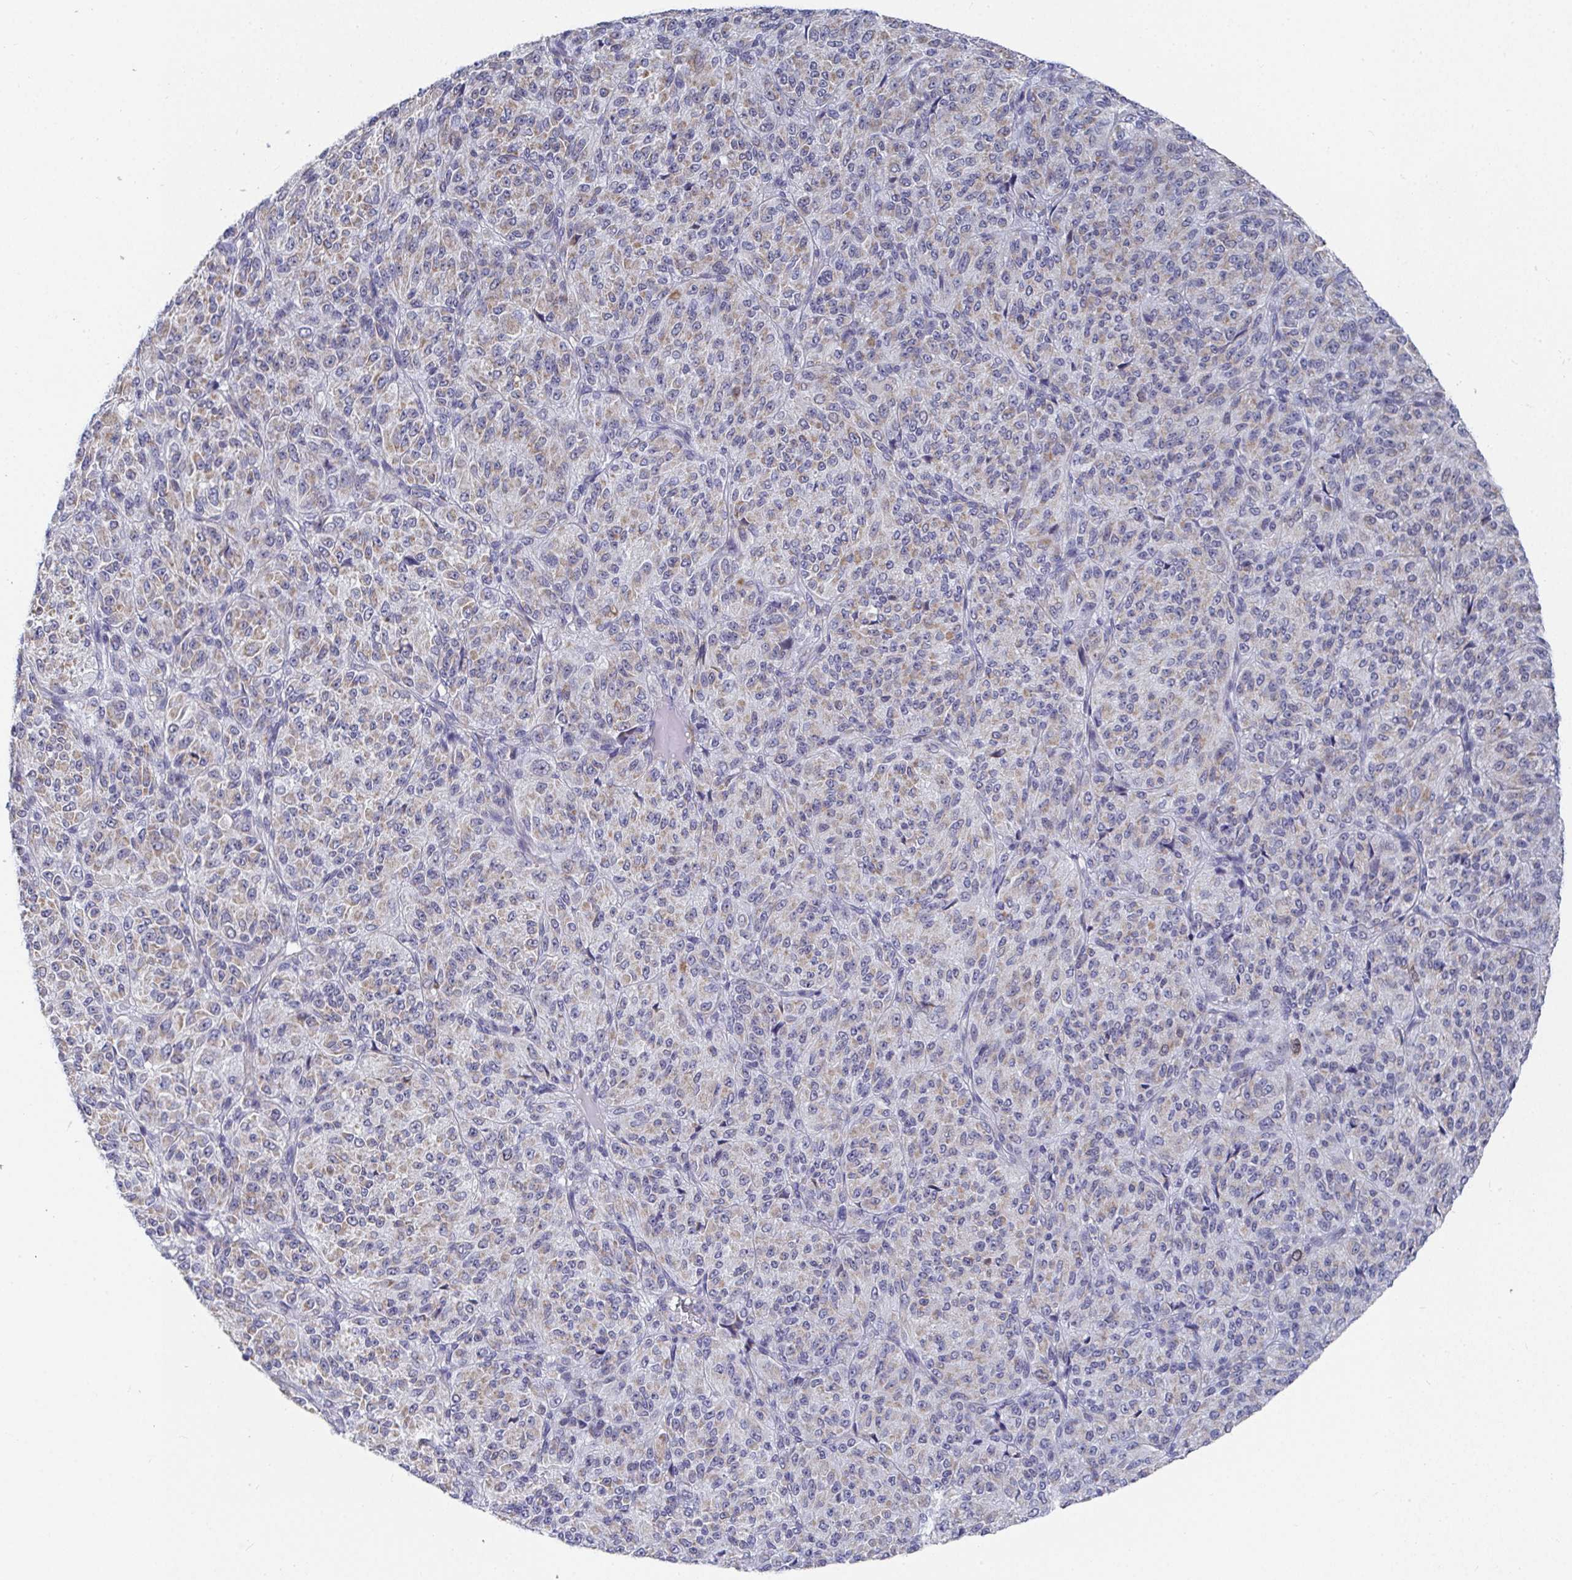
{"staining": {"intensity": "weak", "quantity": "25%-75%", "location": "cytoplasmic/membranous"}, "tissue": "melanoma", "cell_type": "Tumor cells", "image_type": "cancer", "snomed": [{"axis": "morphology", "description": "Malignant melanoma, Metastatic site"}, {"axis": "topography", "description": "Brain"}], "caption": "Melanoma tissue exhibits weak cytoplasmic/membranous expression in approximately 25%-75% of tumor cells, visualized by immunohistochemistry. (IHC, brightfield microscopy, high magnification).", "gene": "ATP5F1C", "patient": {"sex": "female", "age": 56}}